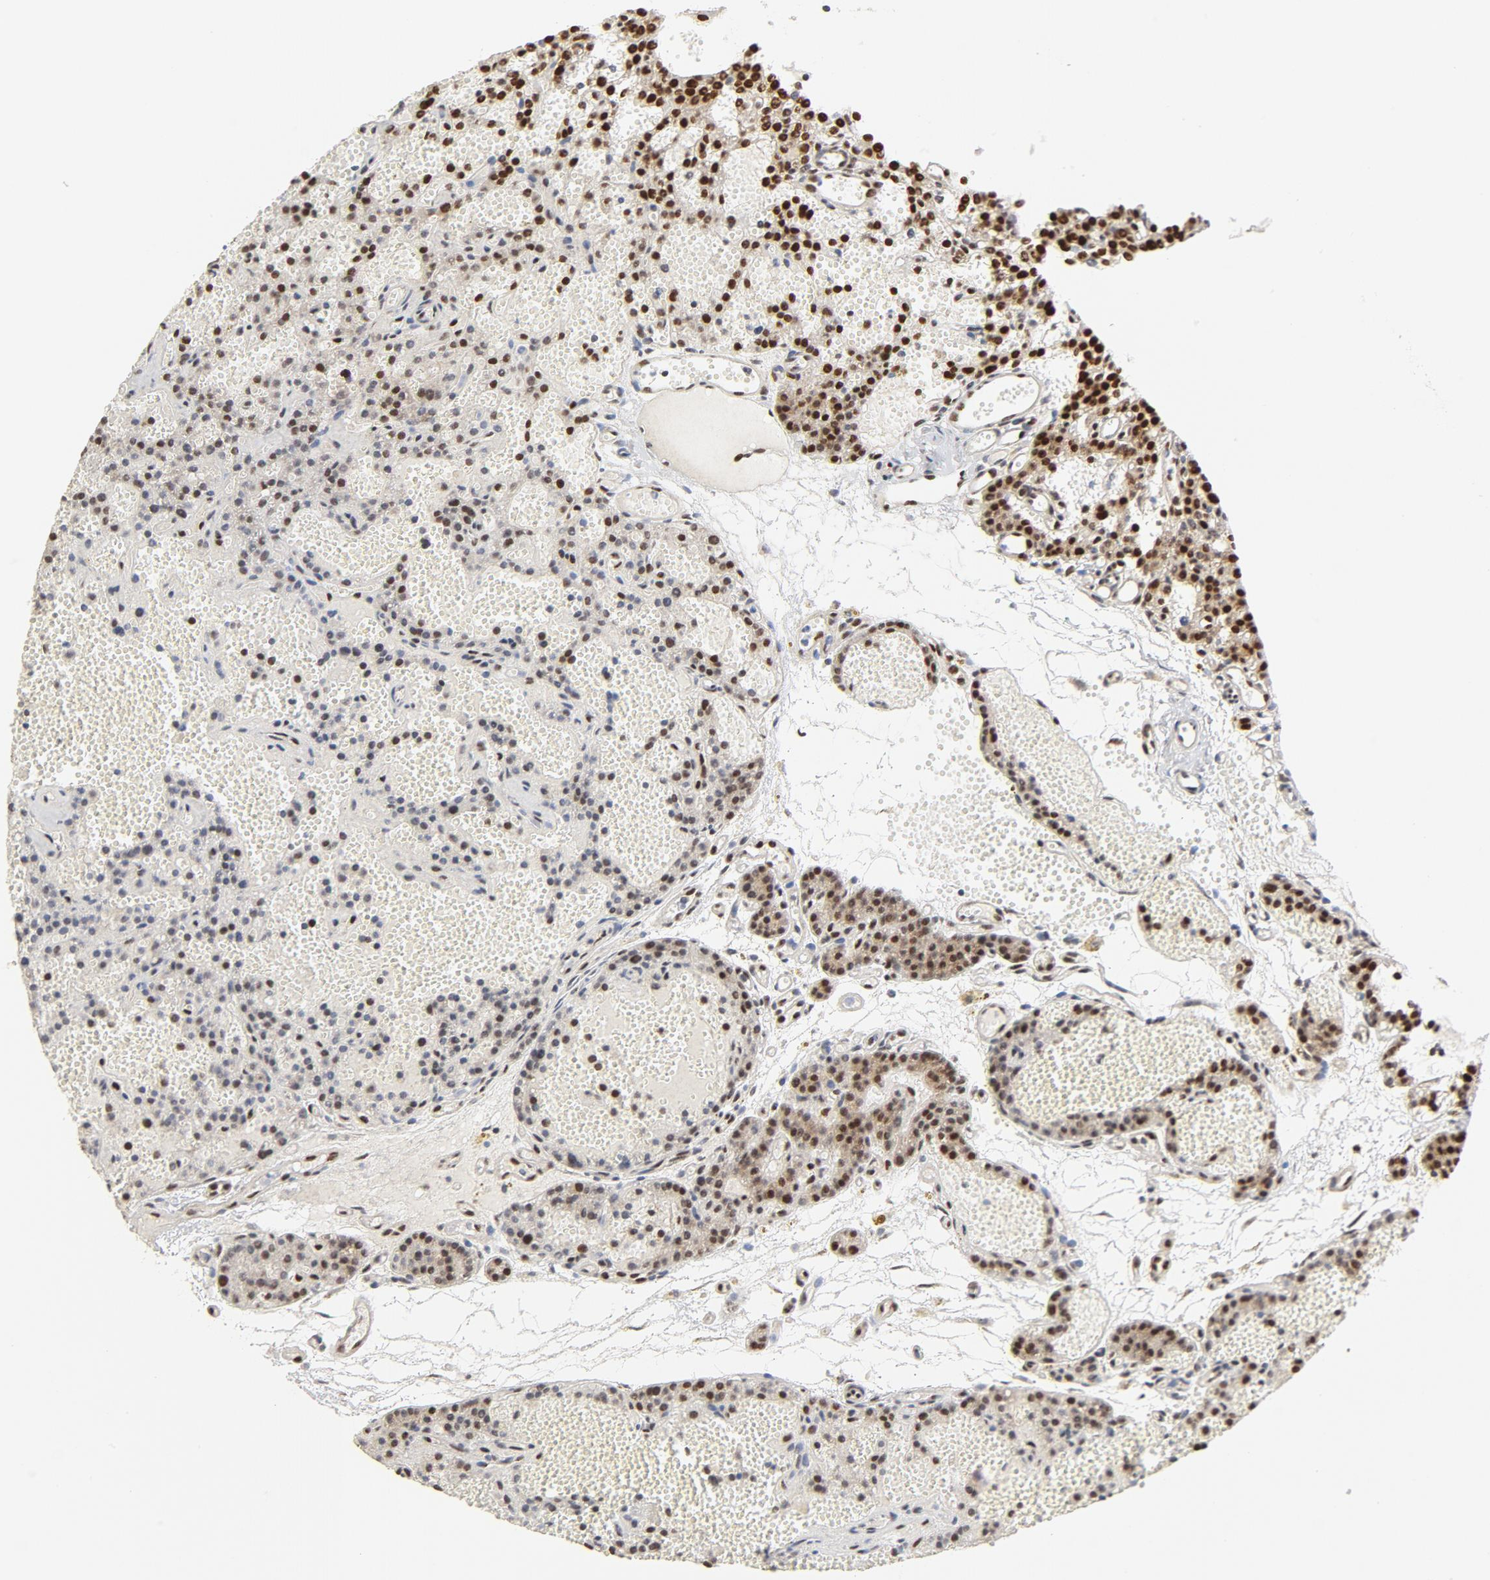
{"staining": {"intensity": "strong", "quantity": "25%-75%", "location": "nuclear"}, "tissue": "parathyroid gland", "cell_type": "Glandular cells", "image_type": "normal", "snomed": [{"axis": "morphology", "description": "Normal tissue, NOS"}, {"axis": "topography", "description": "Parathyroid gland"}], "caption": "Human parathyroid gland stained with a brown dye shows strong nuclear positive positivity in about 25%-75% of glandular cells.", "gene": "GTF2I", "patient": {"sex": "male", "age": 25}}